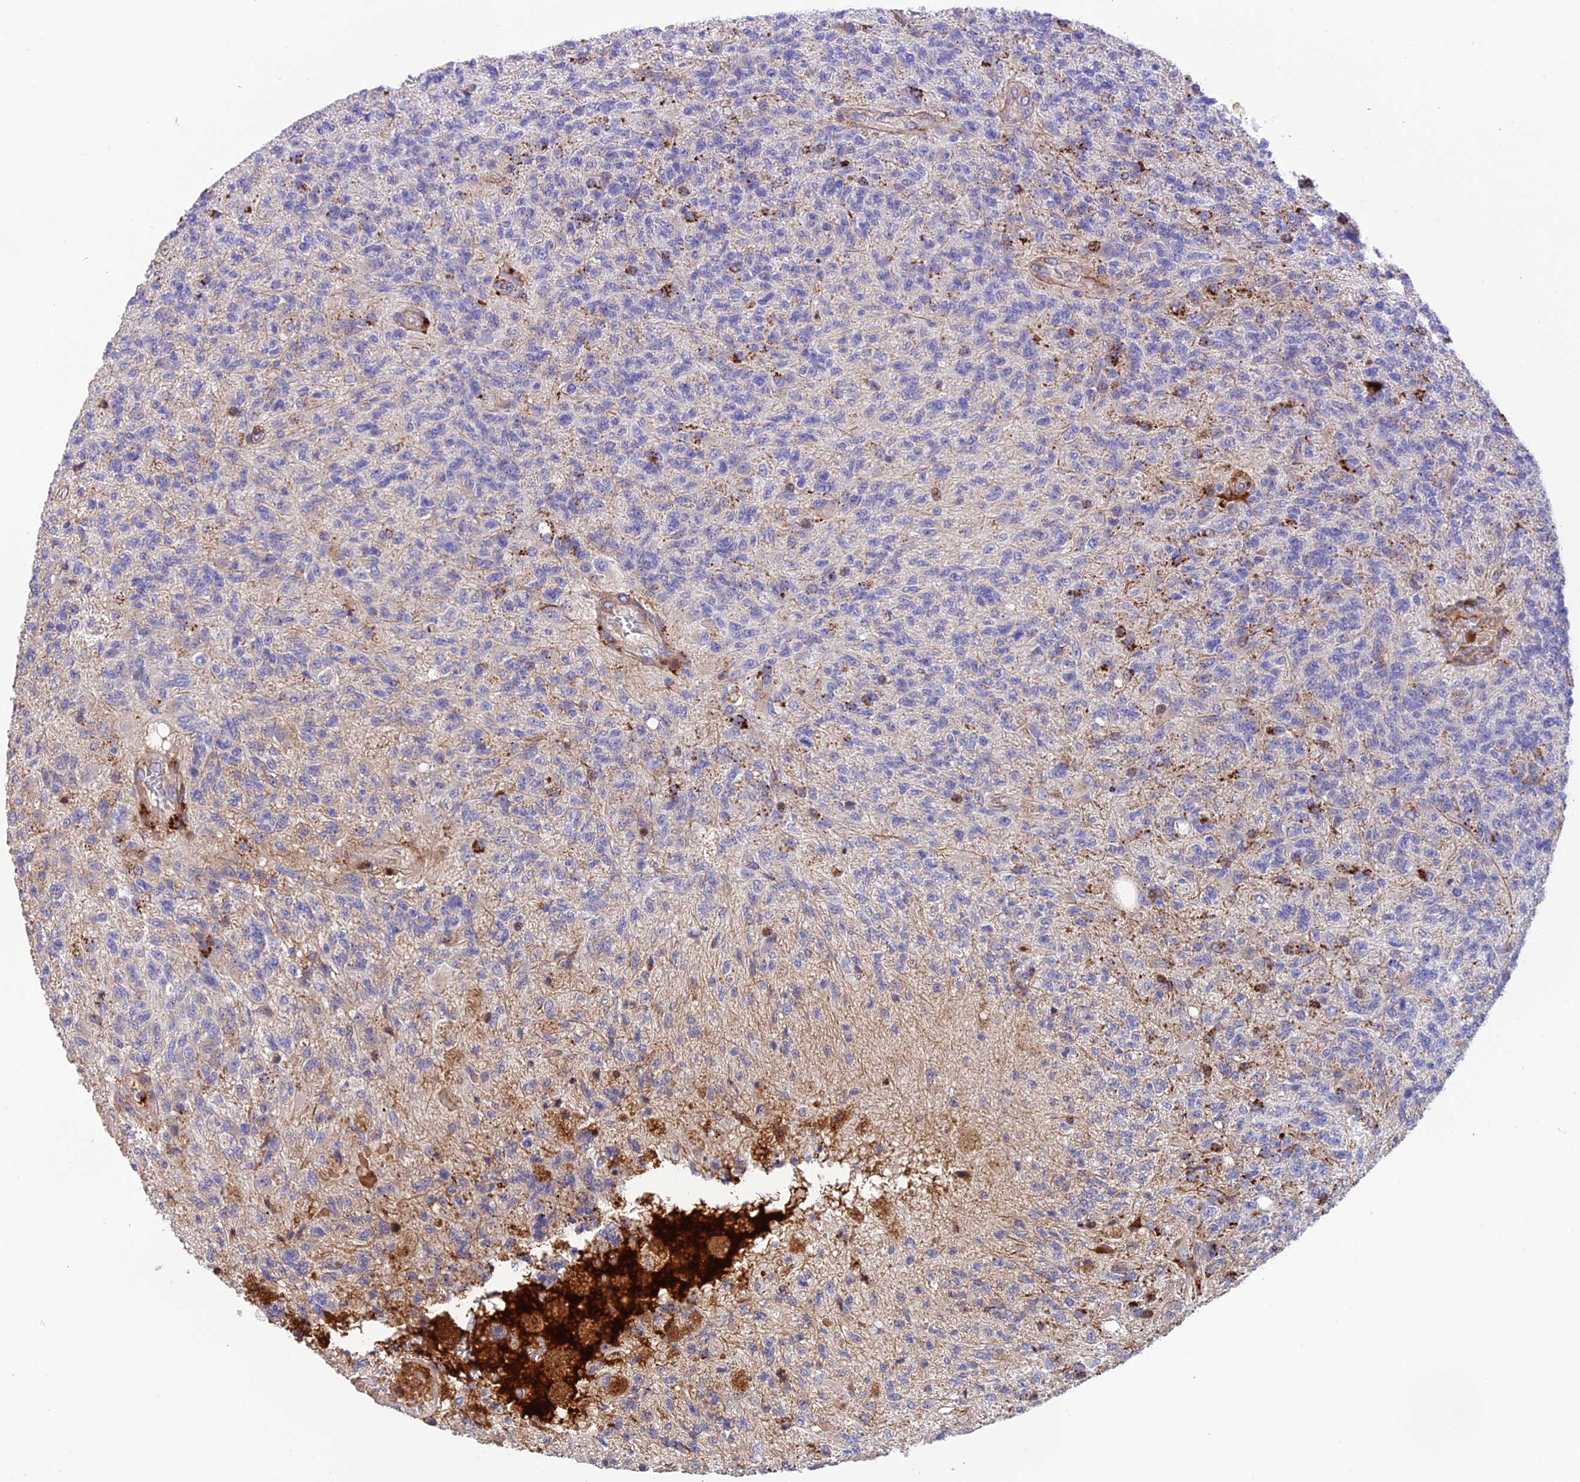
{"staining": {"intensity": "negative", "quantity": "none", "location": "none"}, "tissue": "glioma", "cell_type": "Tumor cells", "image_type": "cancer", "snomed": [{"axis": "morphology", "description": "Glioma, malignant, High grade"}, {"axis": "topography", "description": "Brain"}], "caption": "Glioma stained for a protein using immunohistochemistry reveals no expression tumor cells.", "gene": "CPSF4L", "patient": {"sex": "male", "age": 56}}